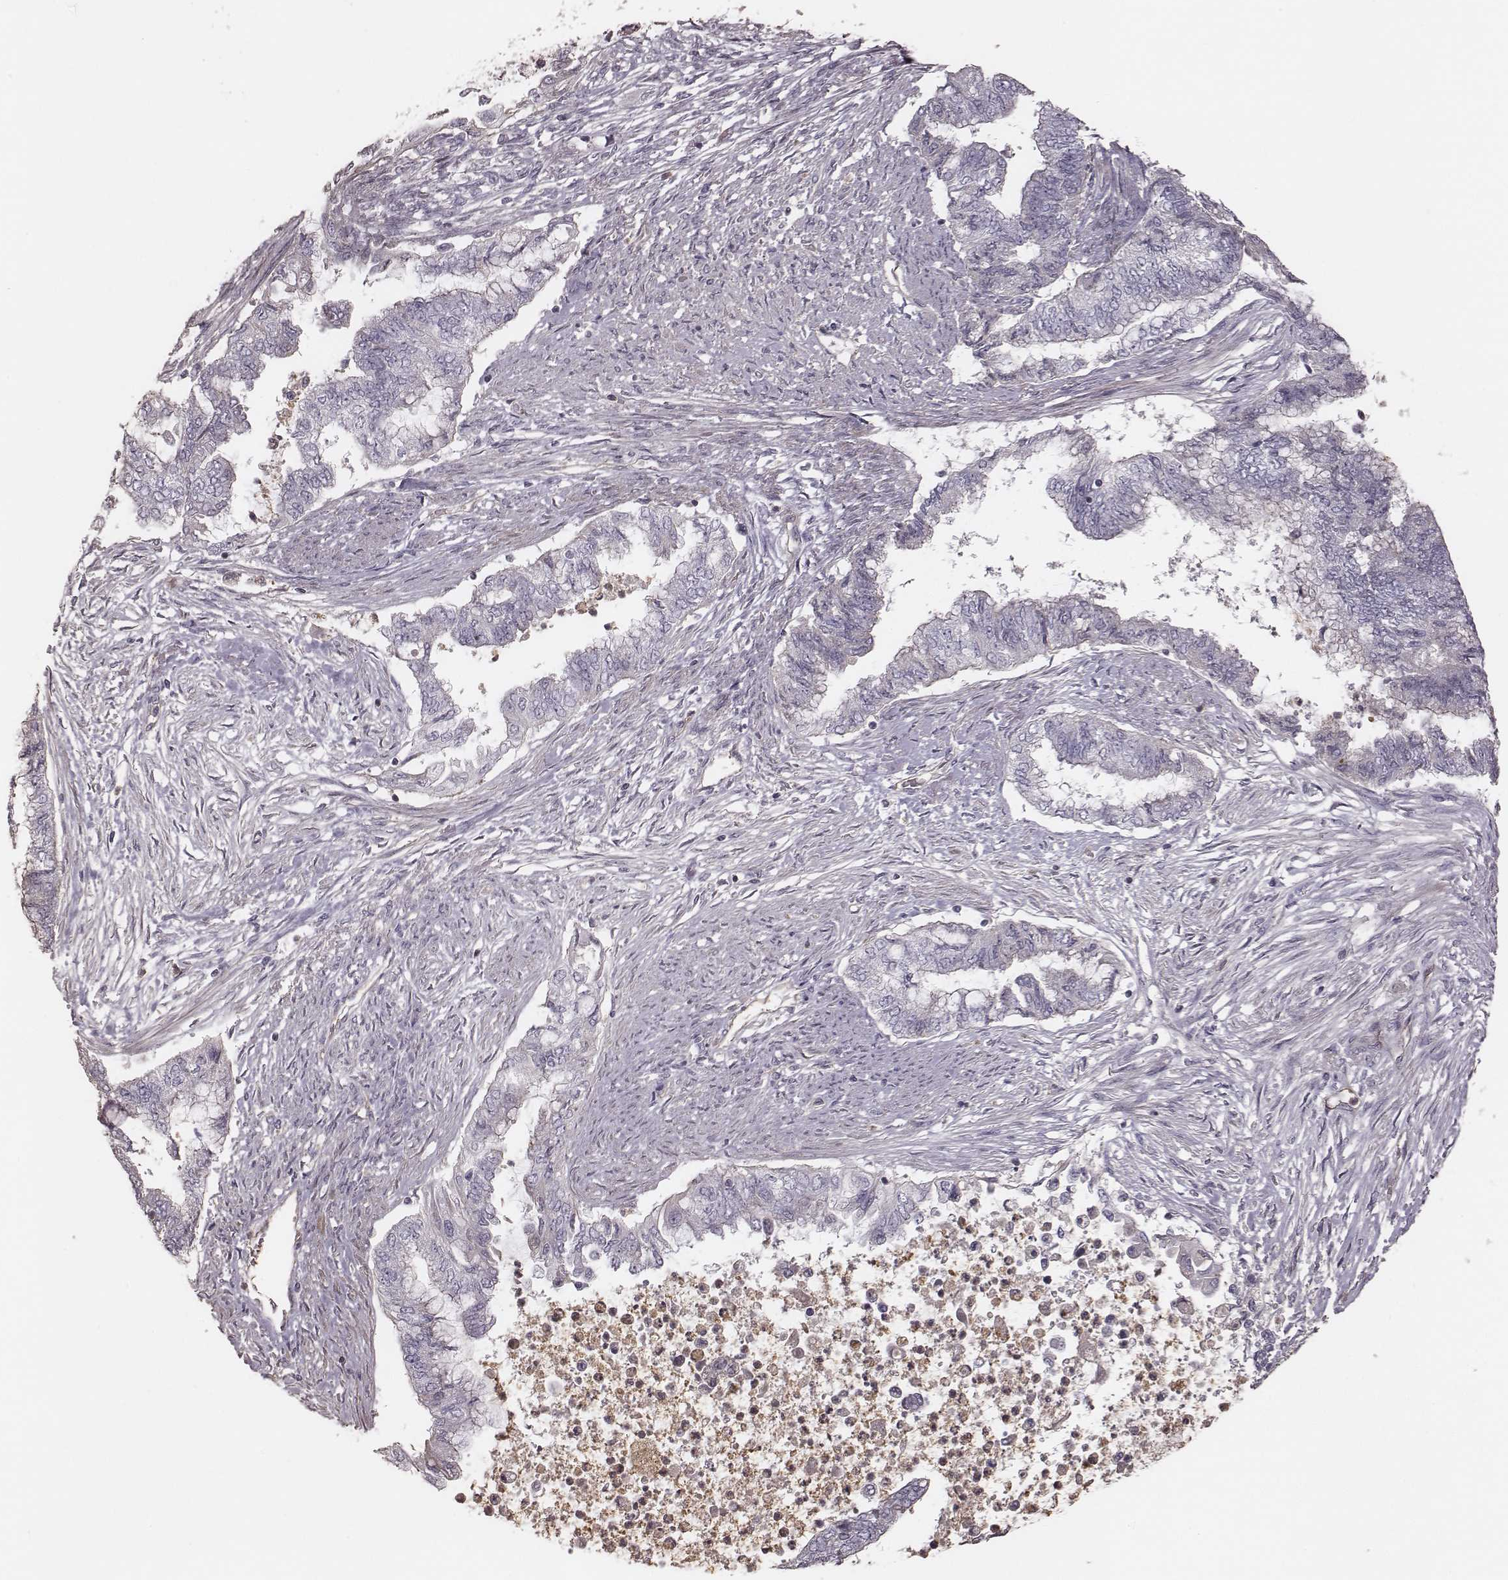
{"staining": {"intensity": "negative", "quantity": "none", "location": "none"}, "tissue": "endometrial cancer", "cell_type": "Tumor cells", "image_type": "cancer", "snomed": [{"axis": "morphology", "description": "Adenocarcinoma, NOS"}, {"axis": "topography", "description": "Endometrium"}], "caption": "Immunohistochemistry (IHC) image of human adenocarcinoma (endometrial) stained for a protein (brown), which shows no positivity in tumor cells.", "gene": "OTOGL", "patient": {"sex": "female", "age": 65}}